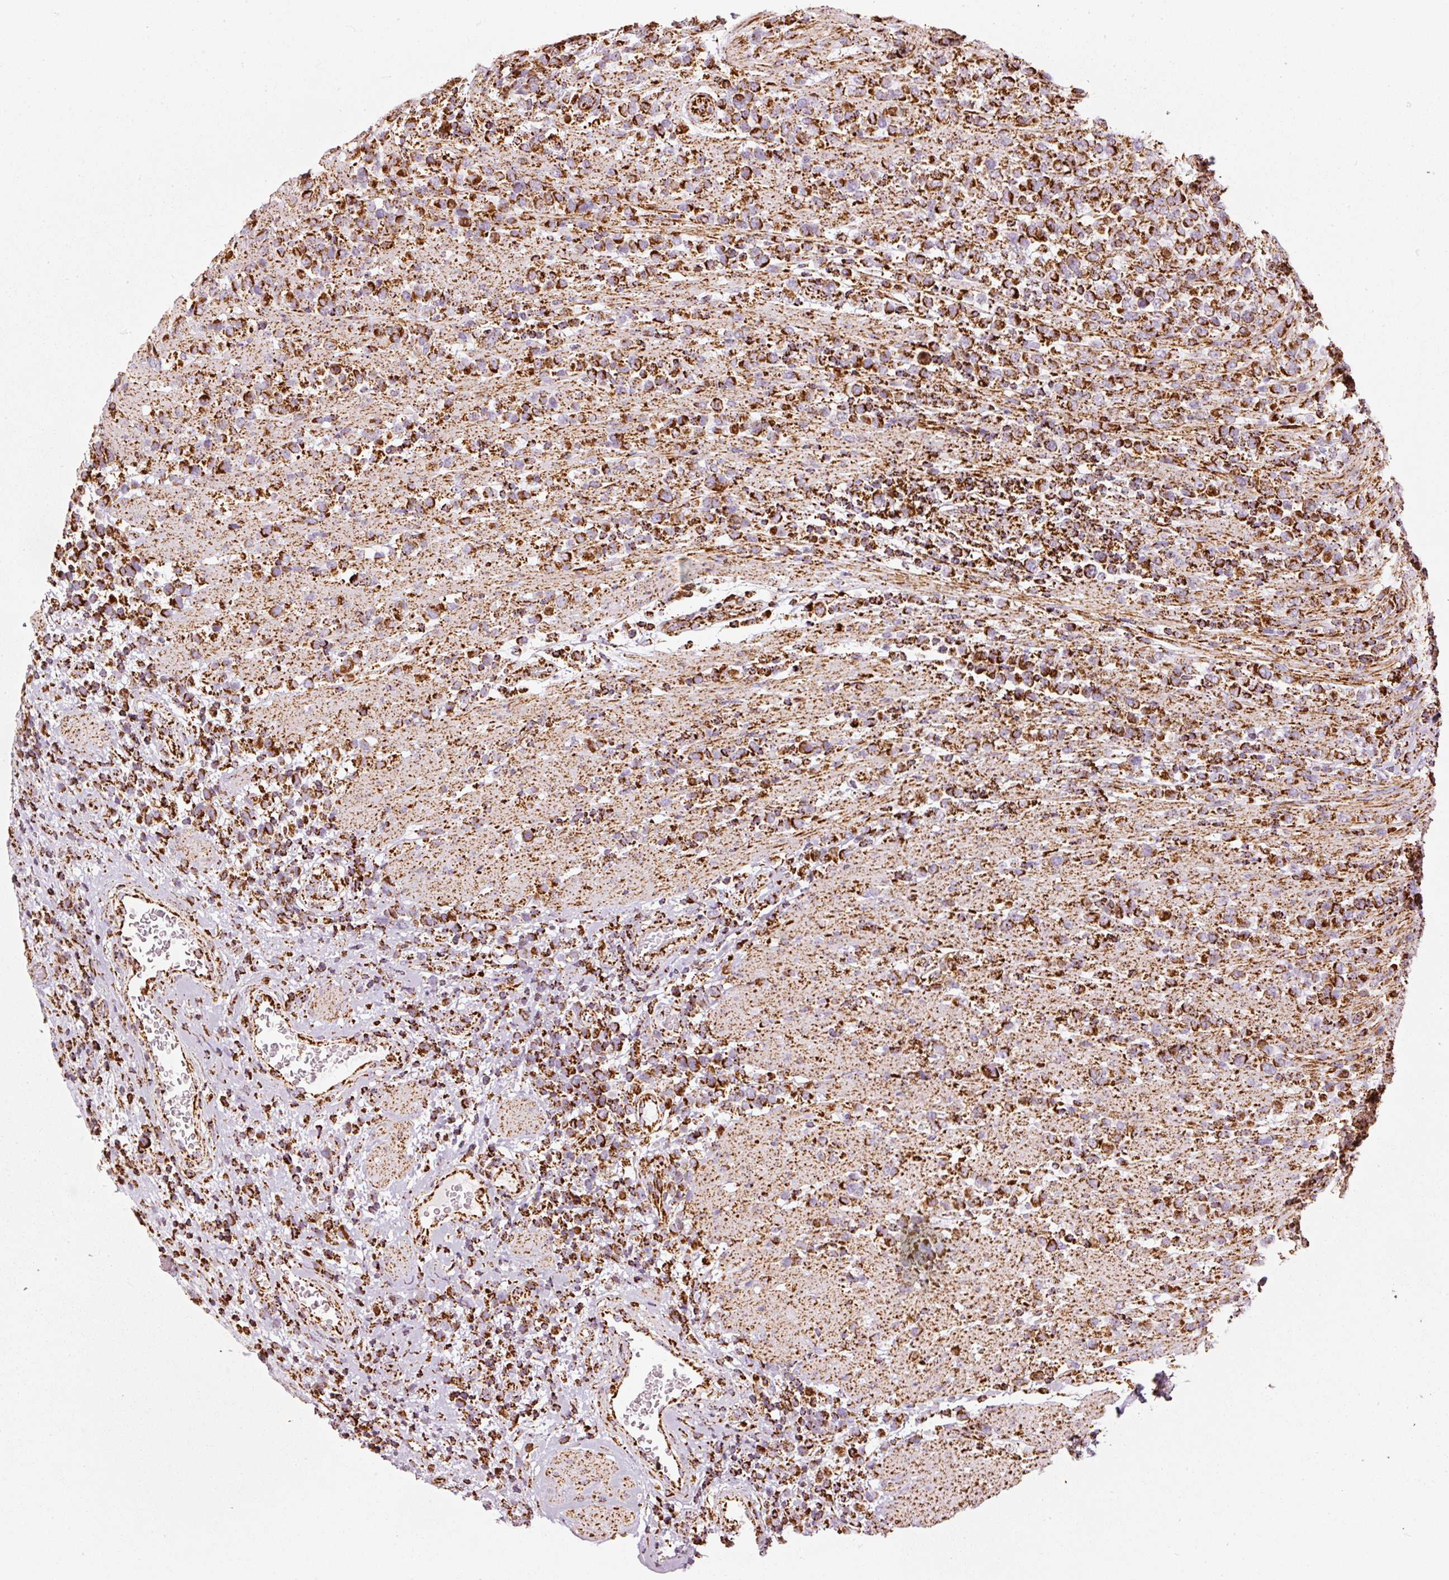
{"staining": {"intensity": "strong", "quantity": ">75%", "location": "cytoplasmic/membranous"}, "tissue": "lymphoma", "cell_type": "Tumor cells", "image_type": "cancer", "snomed": [{"axis": "morphology", "description": "Malignant lymphoma, non-Hodgkin's type, High grade"}, {"axis": "topography", "description": "Soft tissue"}], "caption": "Immunohistochemical staining of human malignant lymphoma, non-Hodgkin's type (high-grade) reveals high levels of strong cytoplasmic/membranous positivity in about >75% of tumor cells. Nuclei are stained in blue.", "gene": "MT-CO2", "patient": {"sex": "female", "age": 56}}